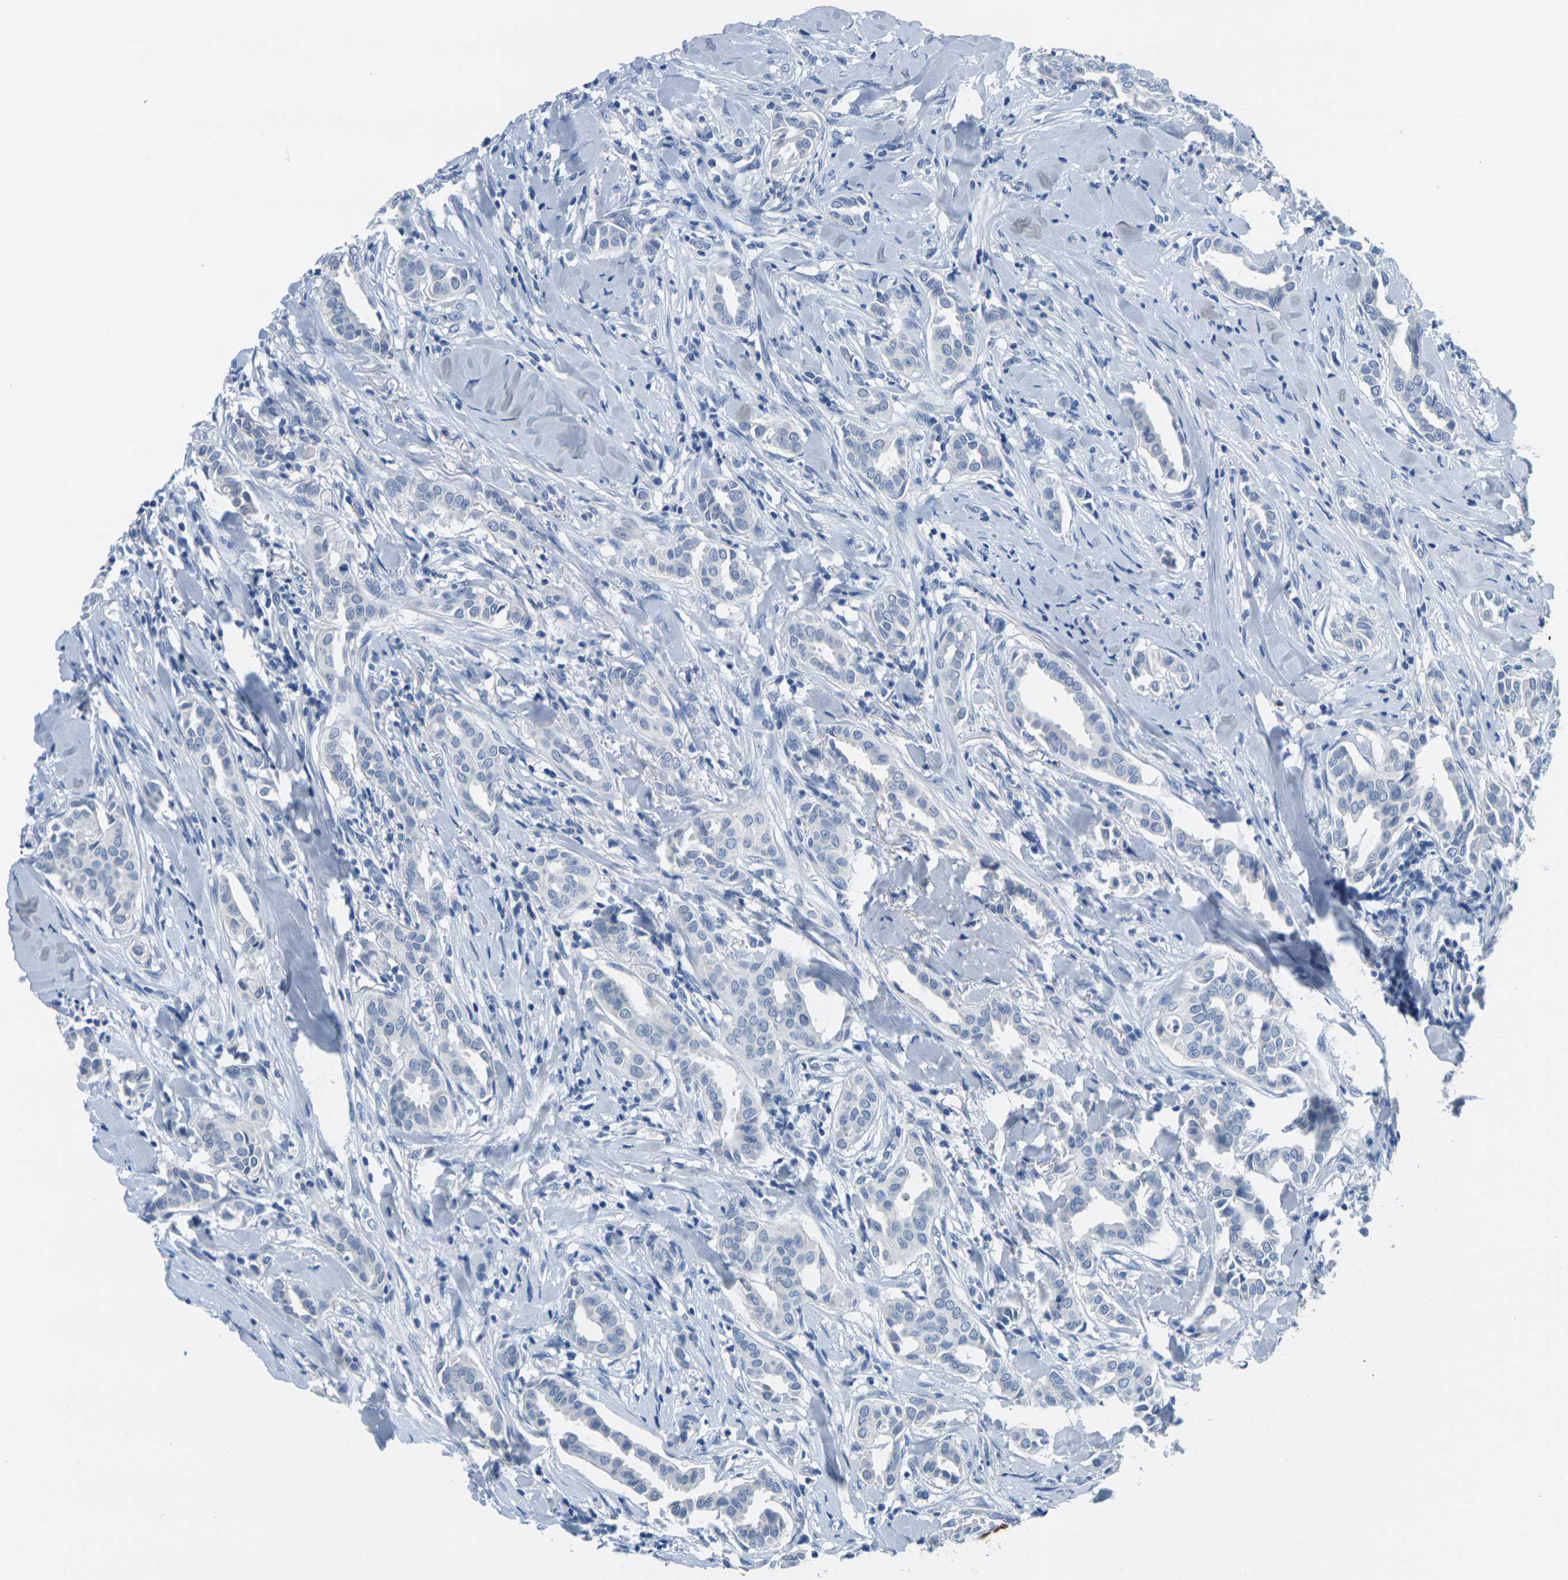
{"staining": {"intensity": "negative", "quantity": "none", "location": "none"}, "tissue": "head and neck cancer", "cell_type": "Tumor cells", "image_type": "cancer", "snomed": [{"axis": "morphology", "description": "Adenocarcinoma, NOS"}, {"axis": "topography", "description": "Salivary gland"}, {"axis": "topography", "description": "Head-Neck"}], "caption": "A high-resolution image shows IHC staining of adenocarcinoma (head and neck), which displays no significant positivity in tumor cells. (DAB immunohistochemistry (IHC), high magnification).", "gene": "FAM3D", "patient": {"sex": "female", "age": 59}}